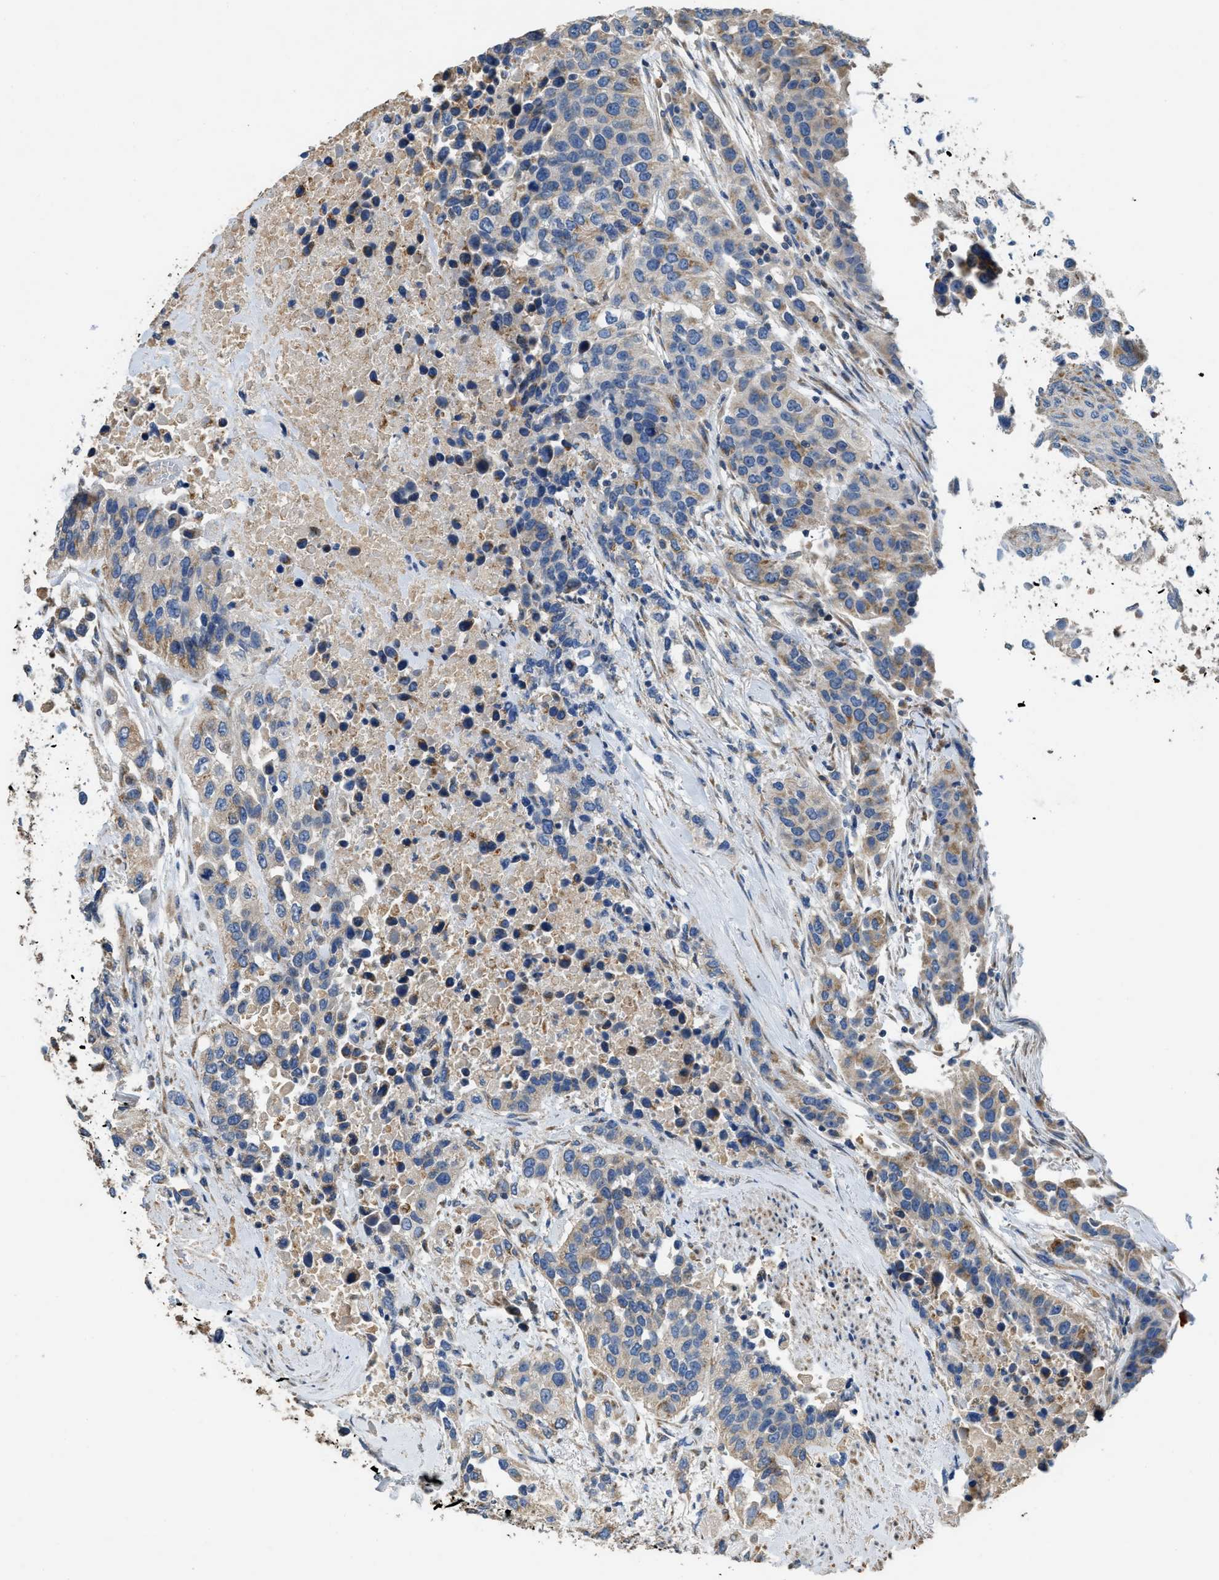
{"staining": {"intensity": "weak", "quantity": "<25%", "location": "cytoplasmic/membranous"}, "tissue": "urothelial cancer", "cell_type": "Tumor cells", "image_type": "cancer", "snomed": [{"axis": "morphology", "description": "Urothelial carcinoma, High grade"}, {"axis": "topography", "description": "Urinary bladder"}], "caption": "This is an IHC micrograph of urothelial carcinoma (high-grade). There is no positivity in tumor cells.", "gene": "TMEM150A", "patient": {"sex": "female", "age": 80}}